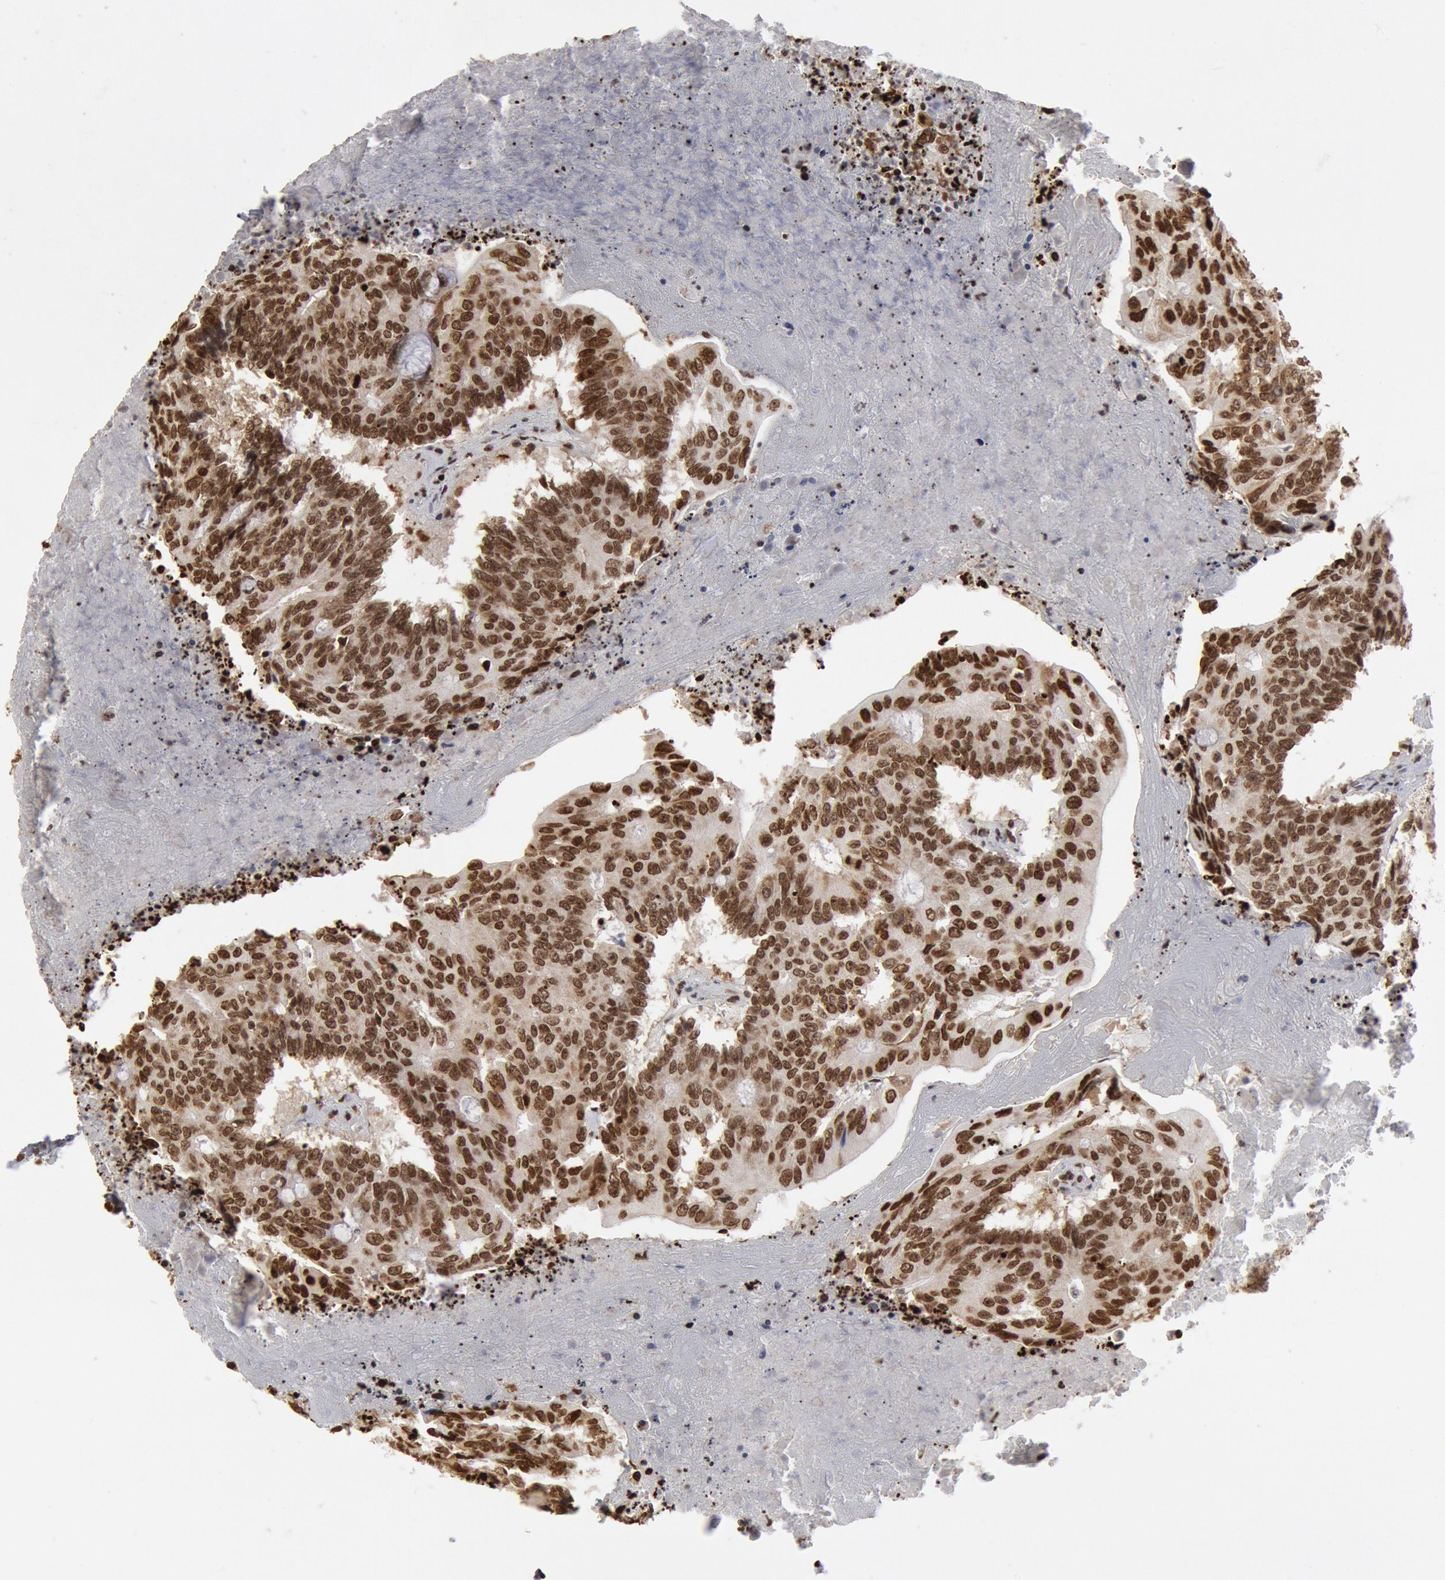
{"staining": {"intensity": "strong", "quantity": ">75%", "location": "nuclear"}, "tissue": "colorectal cancer", "cell_type": "Tumor cells", "image_type": "cancer", "snomed": [{"axis": "morphology", "description": "Adenocarcinoma, NOS"}, {"axis": "topography", "description": "Colon"}], "caption": "This is a micrograph of IHC staining of colorectal adenocarcinoma, which shows strong staining in the nuclear of tumor cells.", "gene": "SUB1", "patient": {"sex": "male", "age": 65}}